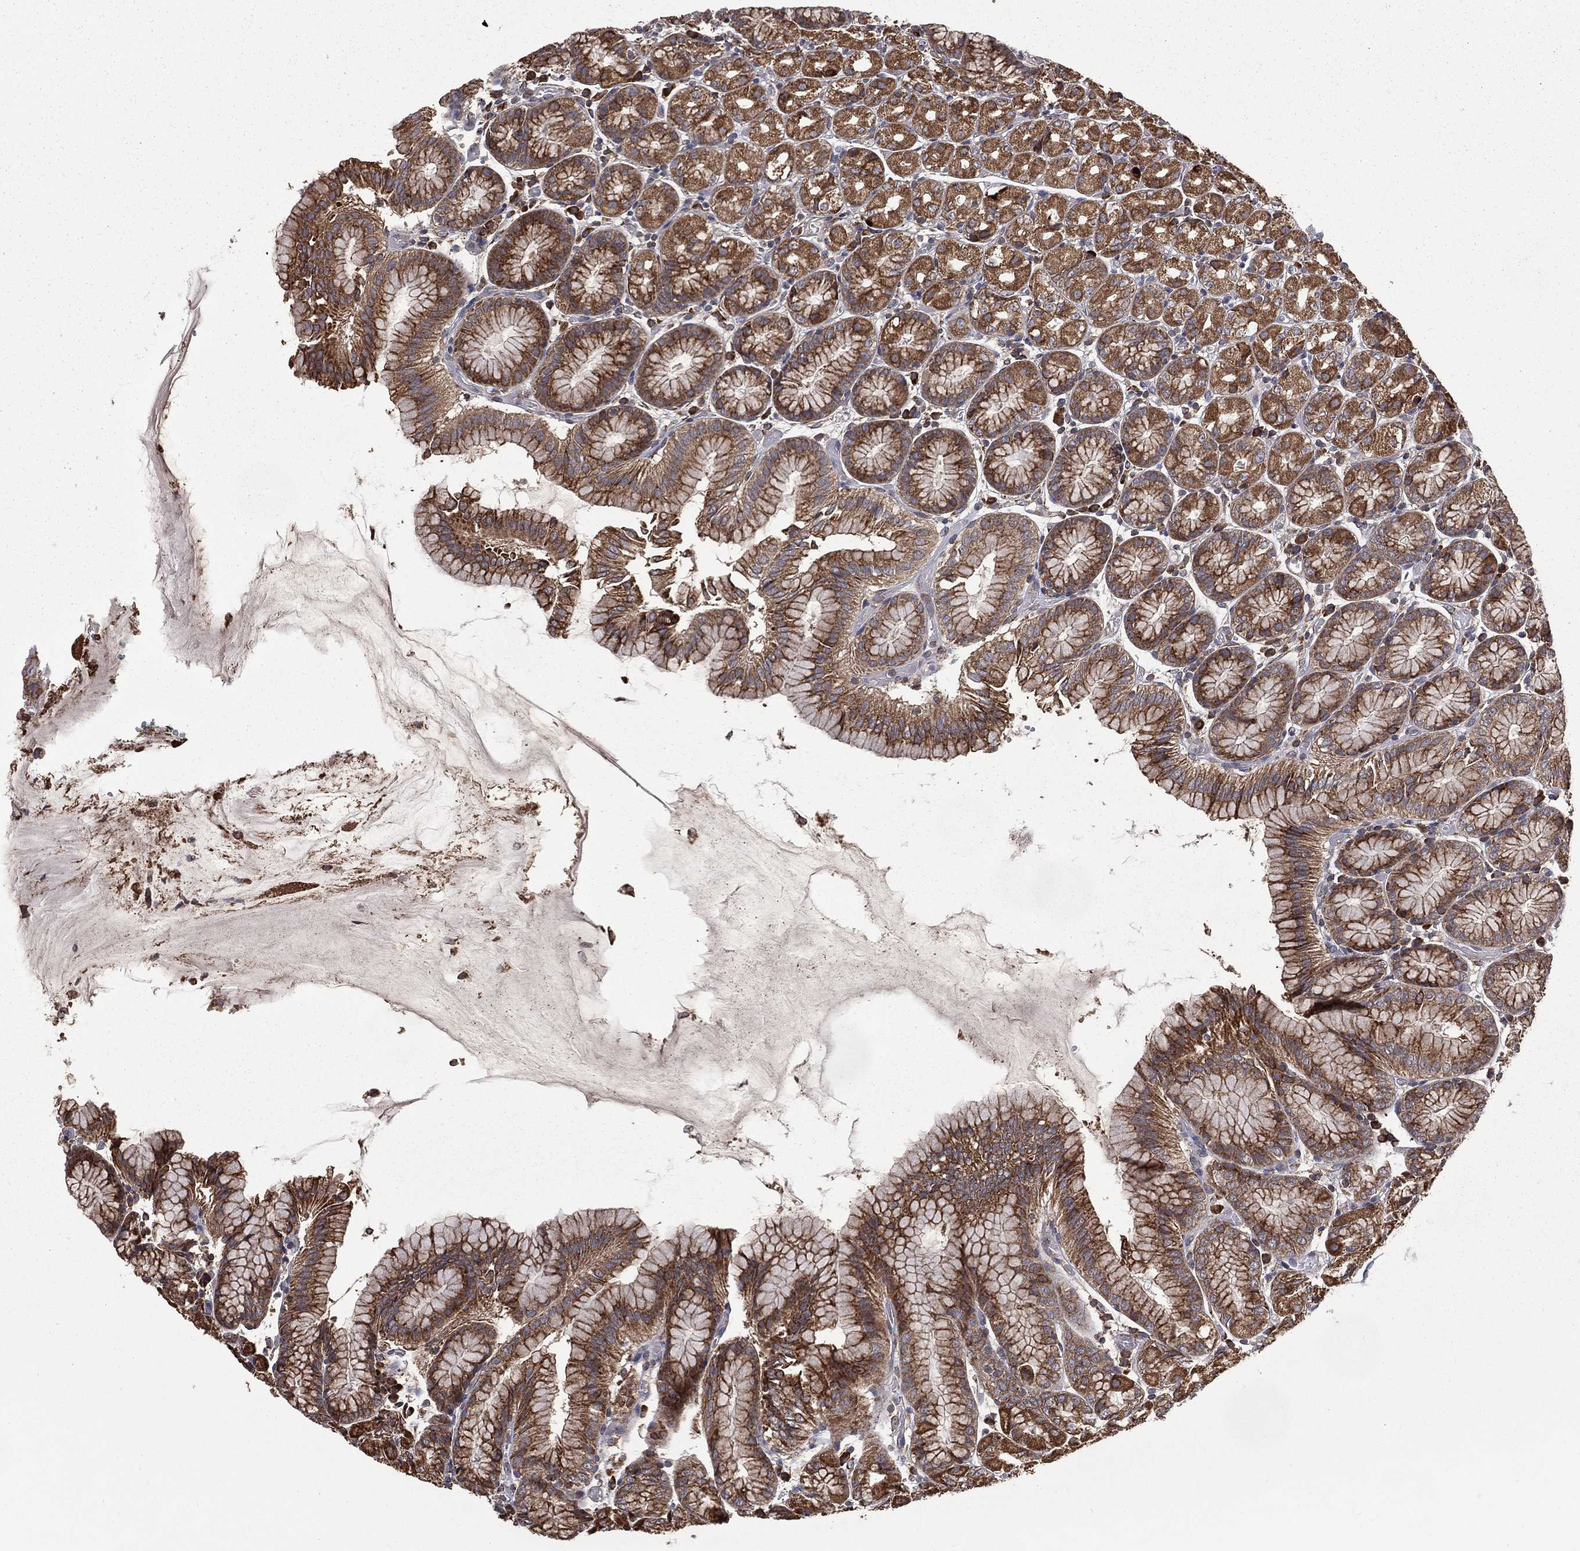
{"staining": {"intensity": "moderate", "quantity": ">75%", "location": "cytoplasmic/membranous"}, "tissue": "stomach", "cell_type": "Glandular cells", "image_type": "normal", "snomed": [{"axis": "morphology", "description": "Normal tissue, NOS"}, {"axis": "morphology", "description": "Adenocarcinoma, NOS"}, {"axis": "topography", "description": "Stomach"}], "caption": "Protein expression analysis of normal stomach demonstrates moderate cytoplasmic/membranous positivity in about >75% of glandular cells. Using DAB (3,3'-diaminobenzidine) (brown) and hematoxylin (blue) stains, captured at high magnification using brightfield microscopy.", "gene": "OLFML1", "patient": {"sex": "female", "age": 81}}